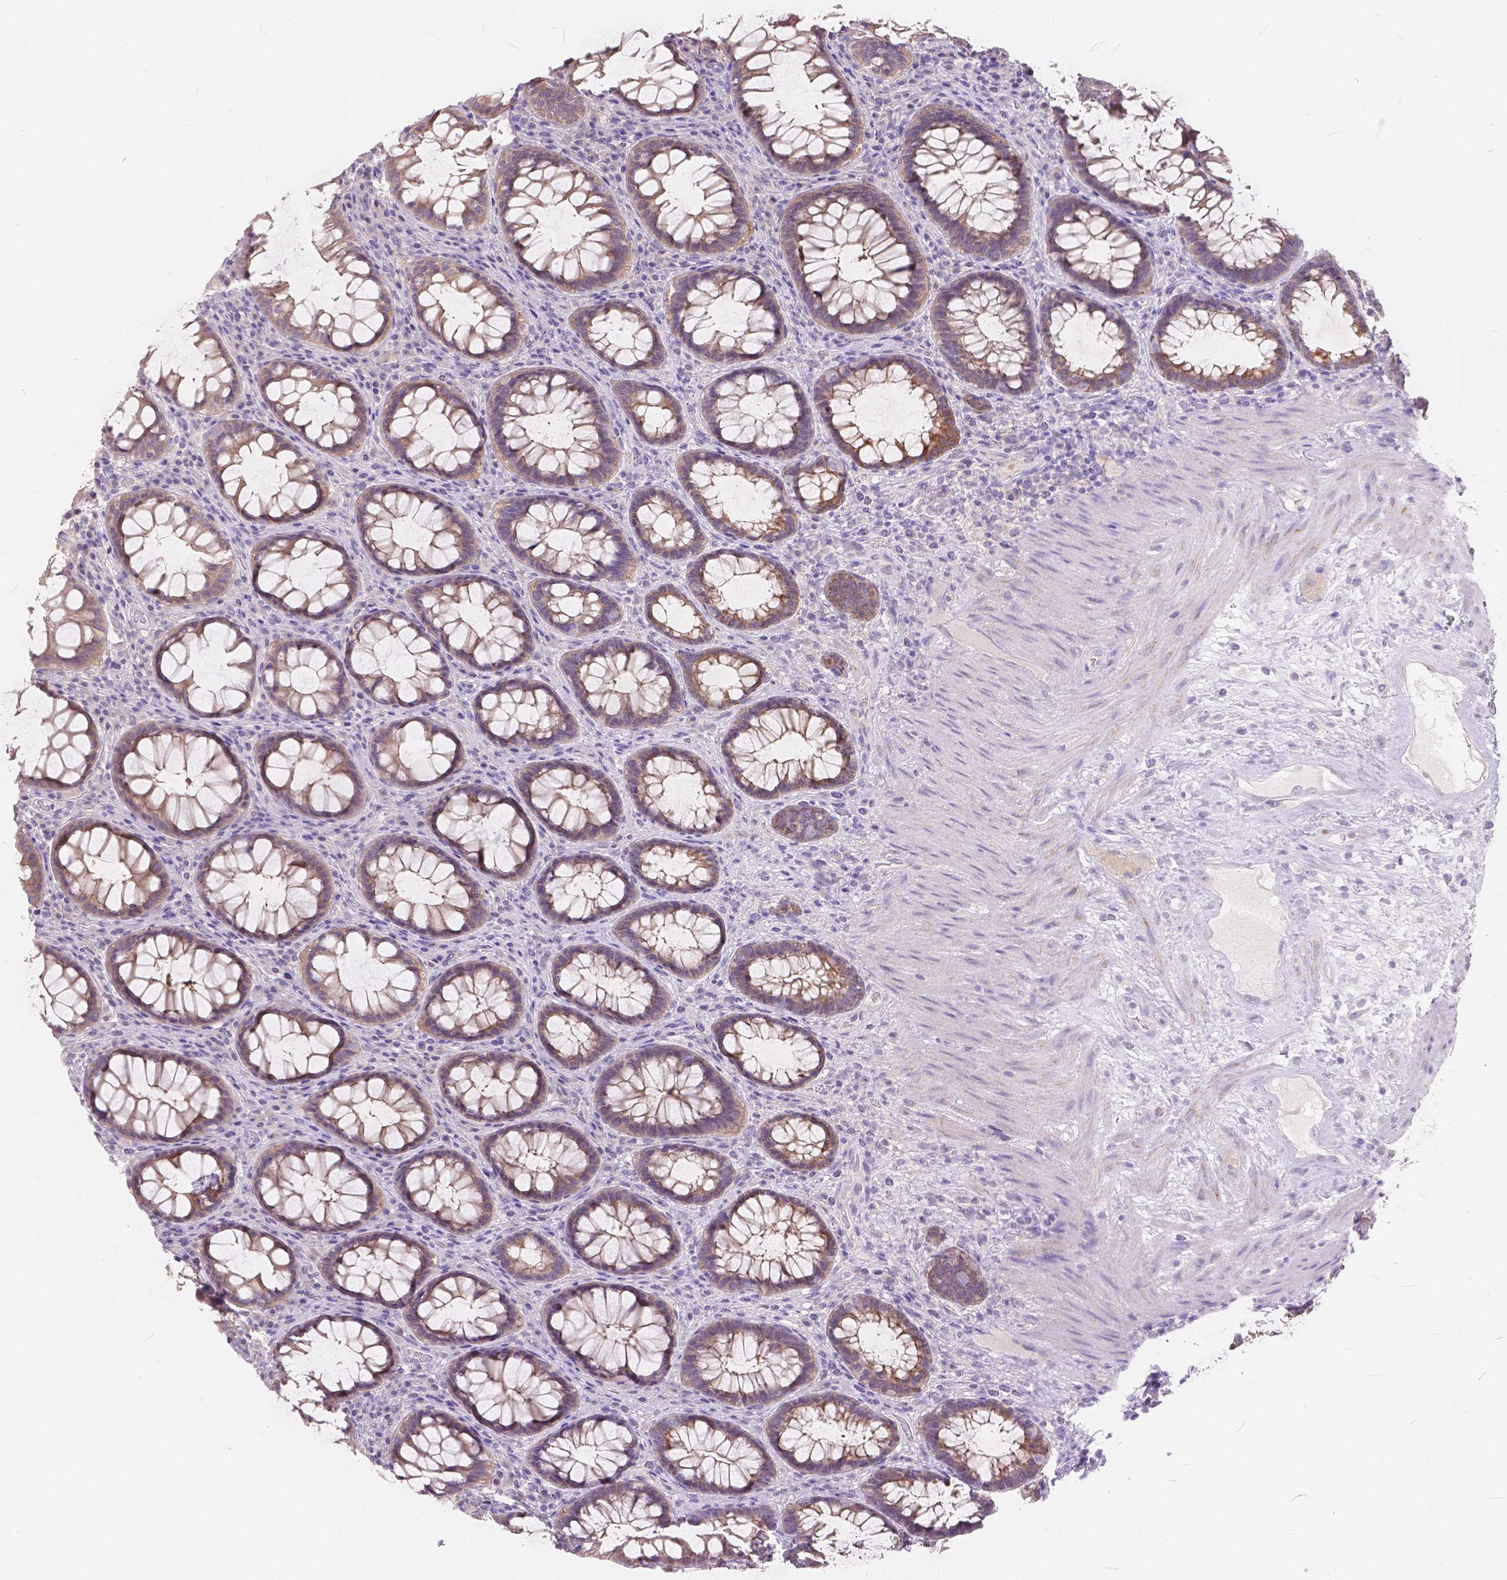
{"staining": {"intensity": "weak", "quantity": ">75%", "location": "cytoplasmic/membranous"}, "tissue": "rectum", "cell_type": "Glandular cells", "image_type": "normal", "snomed": [{"axis": "morphology", "description": "Normal tissue, NOS"}, {"axis": "topography", "description": "Rectum"}], "caption": "Approximately >75% of glandular cells in benign human rectum show weak cytoplasmic/membranous protein expression as visualized by brown immunohistochemical staining.", "gene": "PEX11G", "patient": {"sex": "male", "age": 72}}